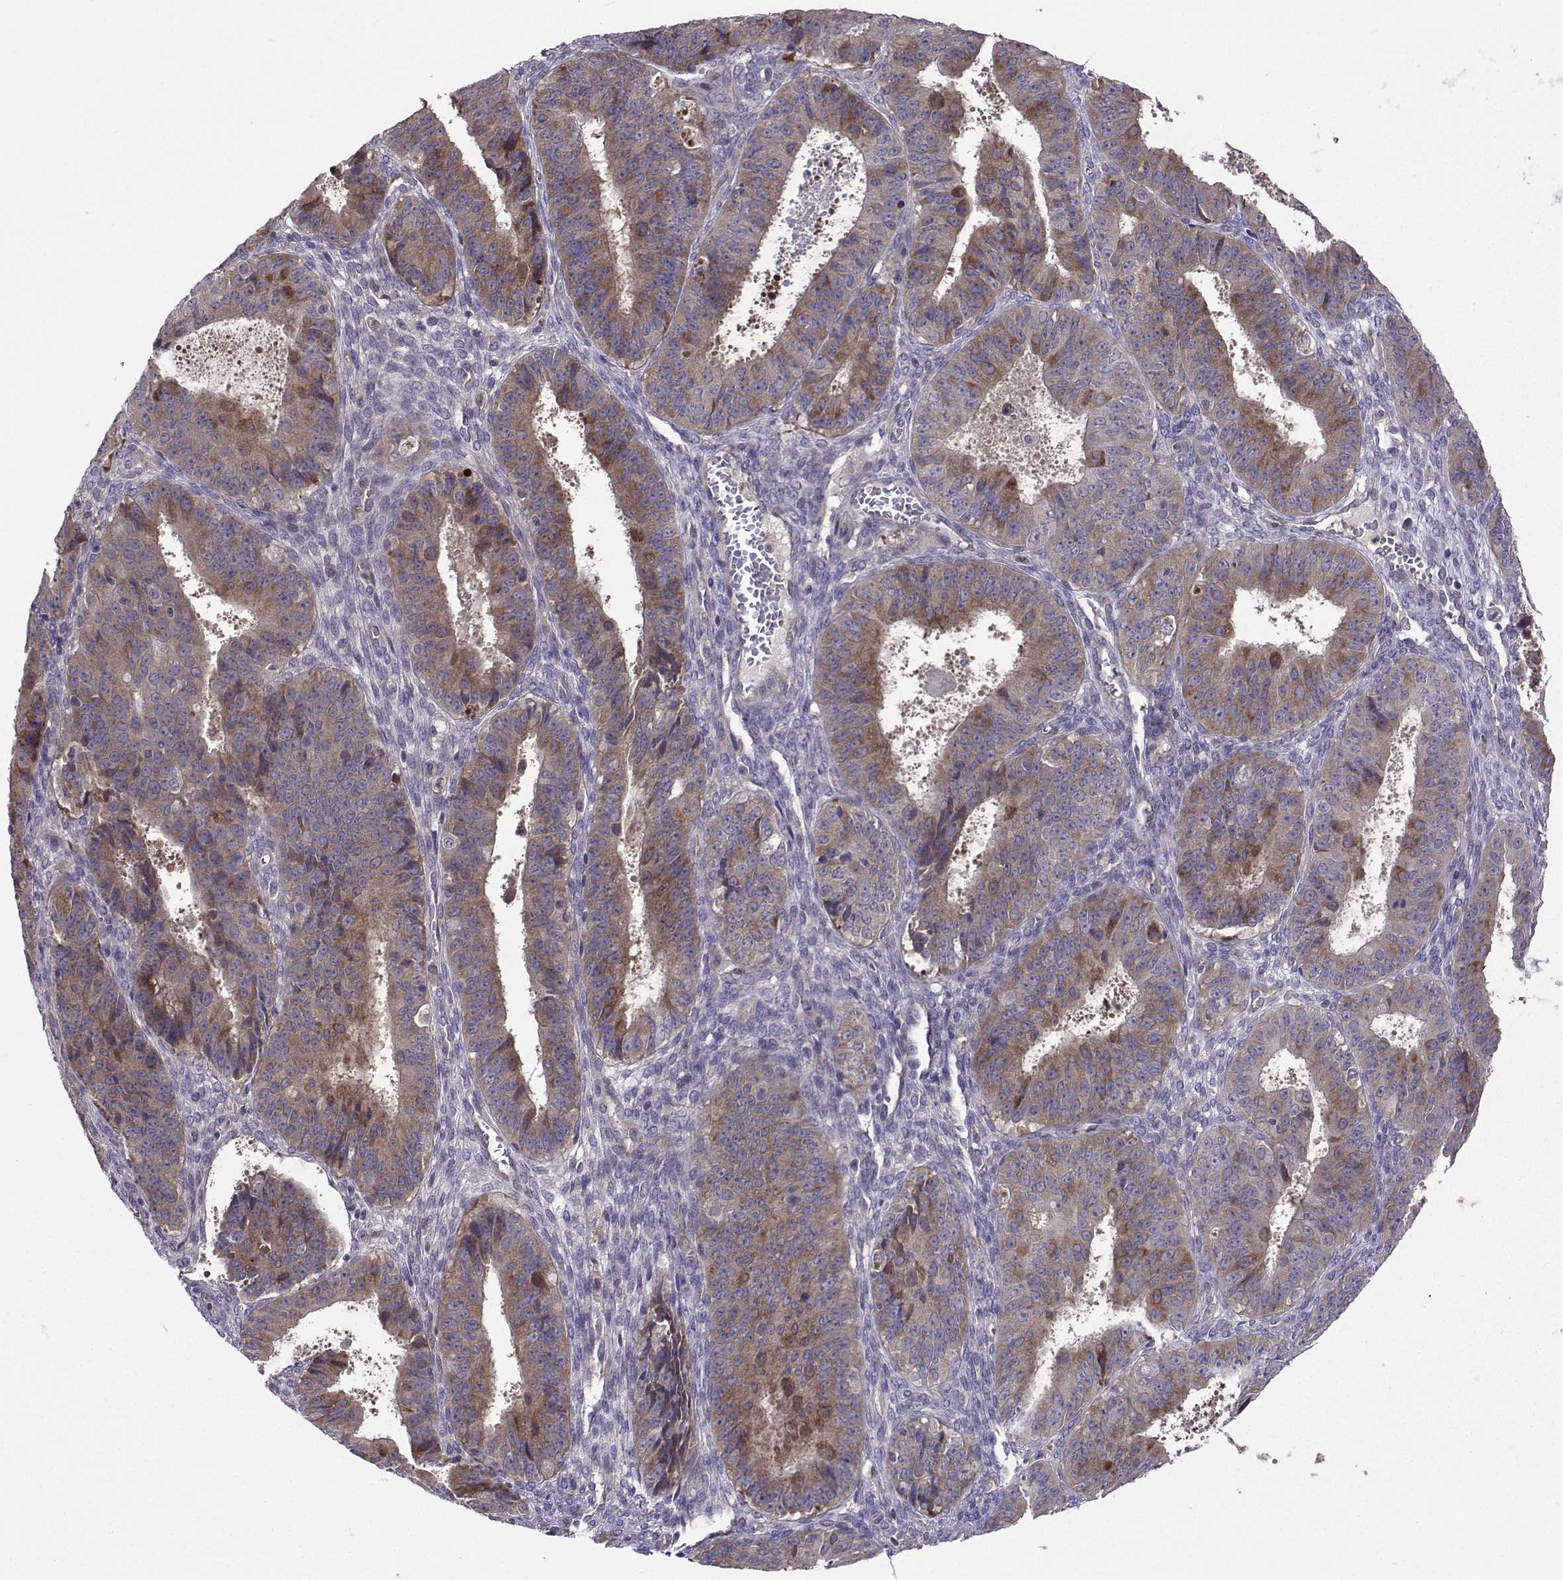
{"staining": {"intensity": "moderate", "quantity": ">75%", "location": "cytoplasmic/membranous"}, "tissue": "ovarian cancer", "cell_type": "Tumor cells", "image_type": "cancer", "snomed": [{"axis": "morphology", "description": "Carcinoma, endometroid"}, {"axis": "topography", "description": "Ovary"}], "caption": "Immunohistochemistry staining of ovarian endometroid carcinoma, which reveals medium levels of moderate cytoplasmic/membranous positivity in approximately >75% of tumor cells indicating moderate cytoplasmic/membranous protein expression. The staining was performed using DAB (brown) for protein detection and nuclei were counterstained in hematoxylin (blue).", "gene": "STXBP5", "patient": {"sex": "female", "age": 42}}